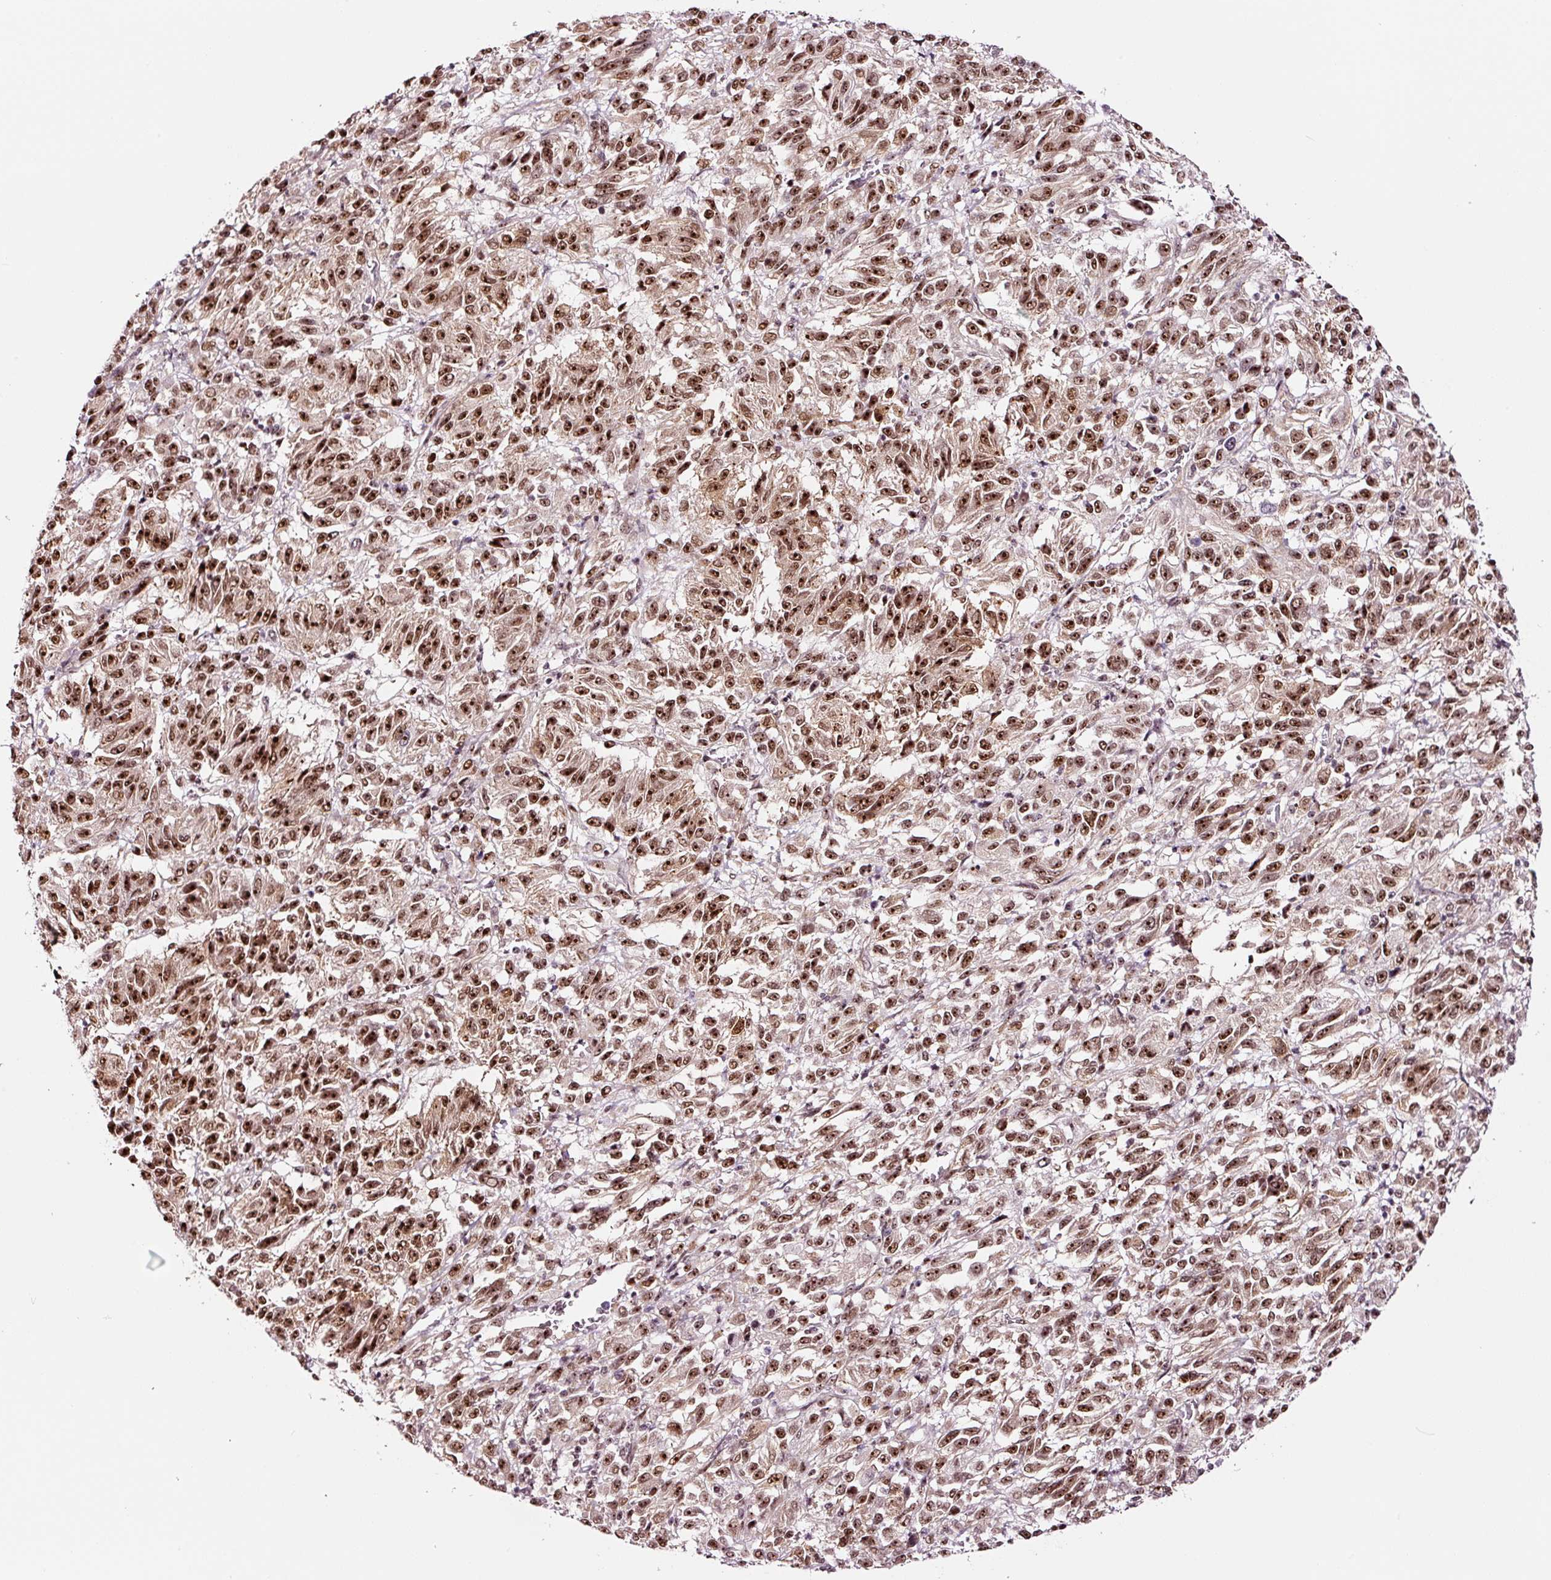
{"staining": {"intensity": "strong", "quantity": ">75%", "location": "nuclear"}, "tissue": "melanoma", "cell_type": "Tumor cells", "image_type": "cancer", "snomed": [{"axis": "morphology", "description": "Malignant melanoma, Metastatic site"}, {"axis": "topography", "description": "Lung"}], "caption": "Brown immunohistochemical staining in malignant melanoma (metastatic site) displays strong nuclear positivity in about >75% of tumor cells. (Brightfield microscopy of DAB IHC at high magnification).", "gene": "GNL3", "patient": {"sex": "male", "age": 64}}